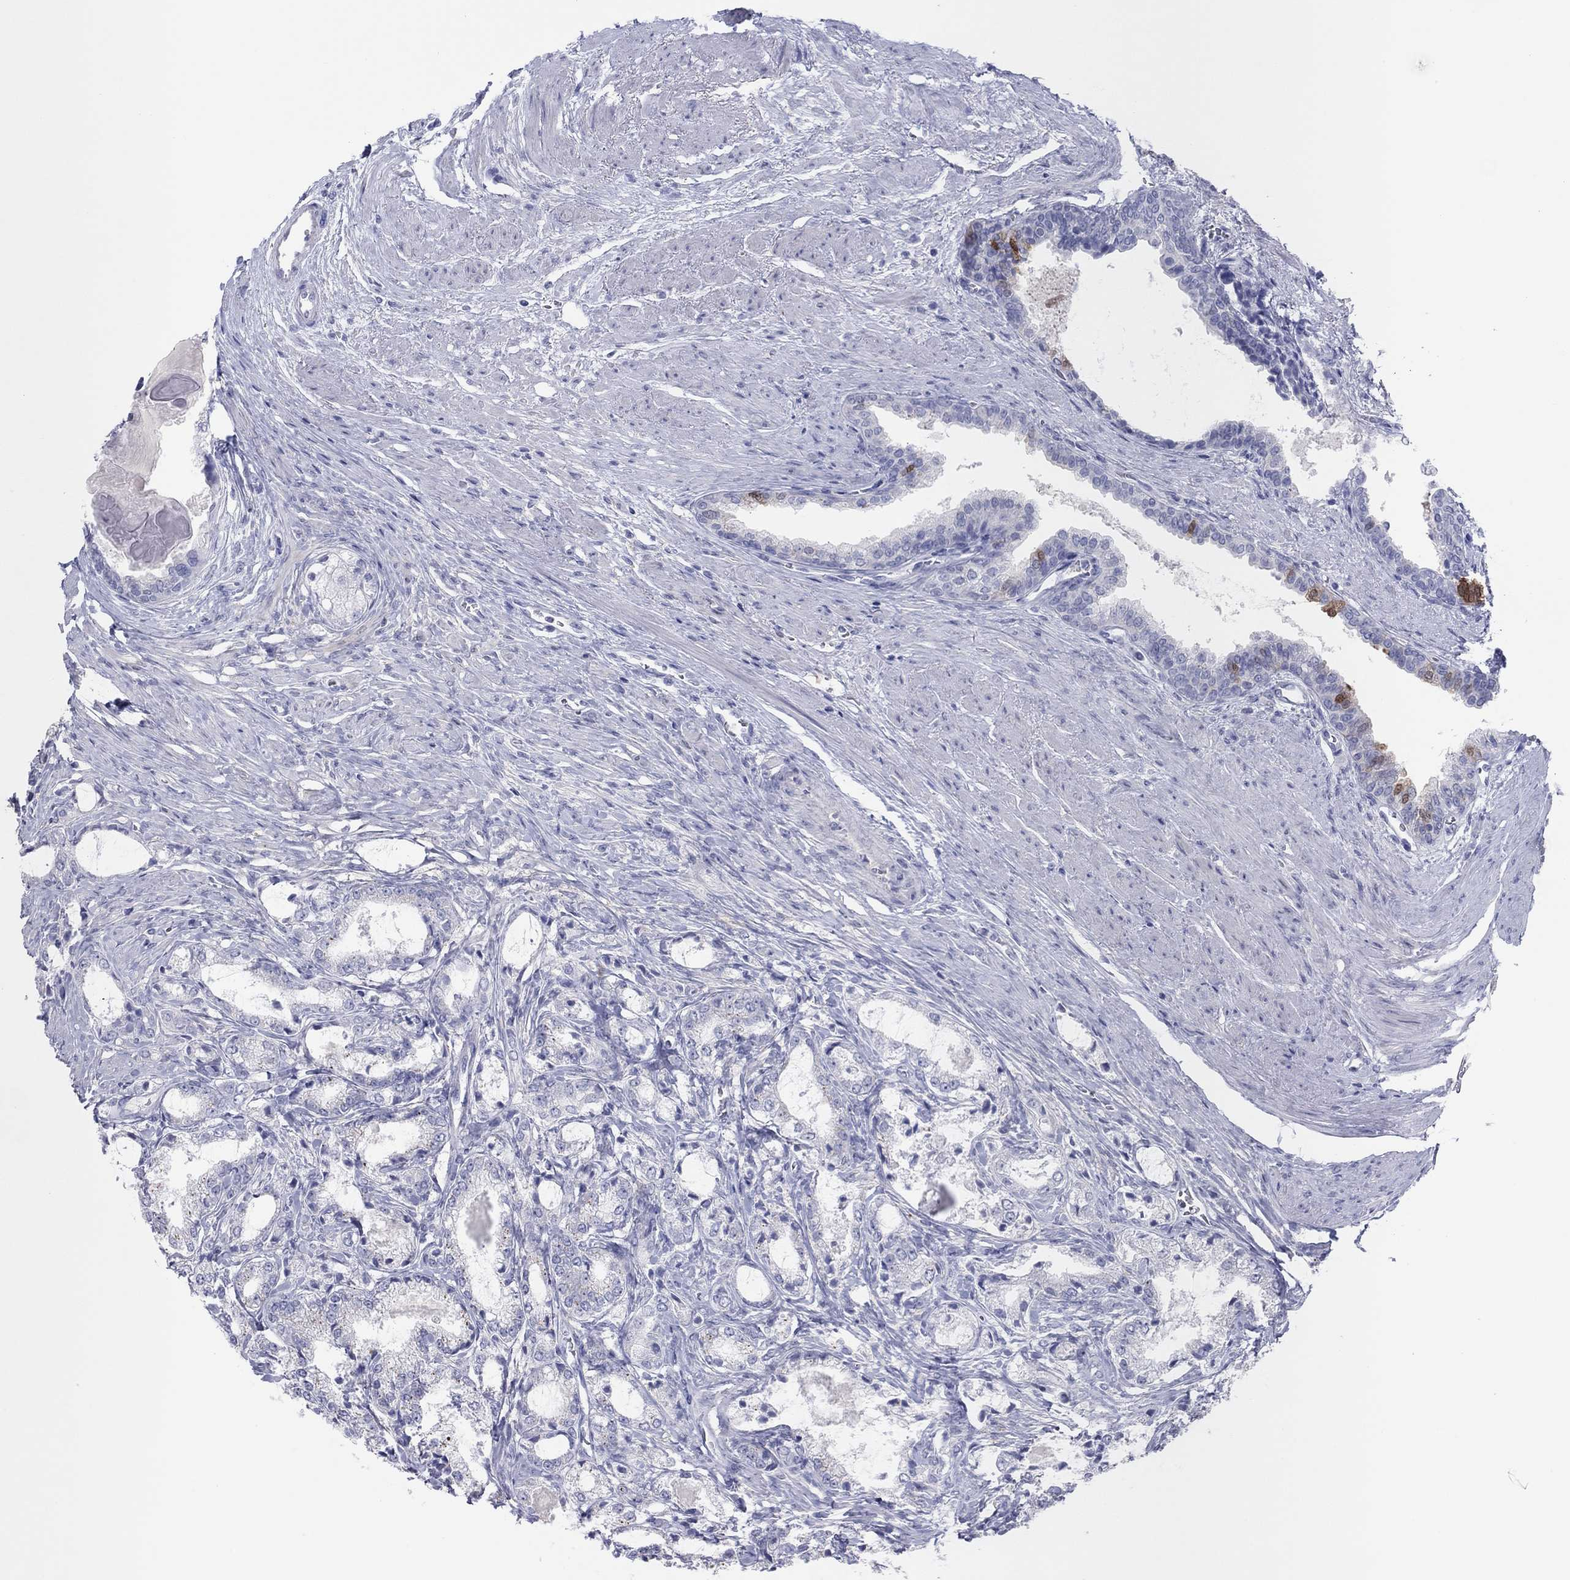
{"staining": {"intensity": "strong", "quantity": "<25%", "location": "cytoplasmic/membranous"}, "tissue": "prostate cancer", "cell_type": "Tumor cells", "image_type": "cancer", "snomed": [{"axis": "morphology", "description": "Adenocarcinoma, NOS"}, {"axis": "topography", "description": "Prostate and seminal vesicle, NOS"}, {"axis": "topography", "description": "Prostate"}], "caption": "Adenocarcinoma (prostate) tissue displays strong cytoplasmic/membranous positivity in approximately <25% of tumor cells, visualized by immunohistochemistry.", "gene": "CPNE6", "patient": {"sex": "male", "age": 62}}